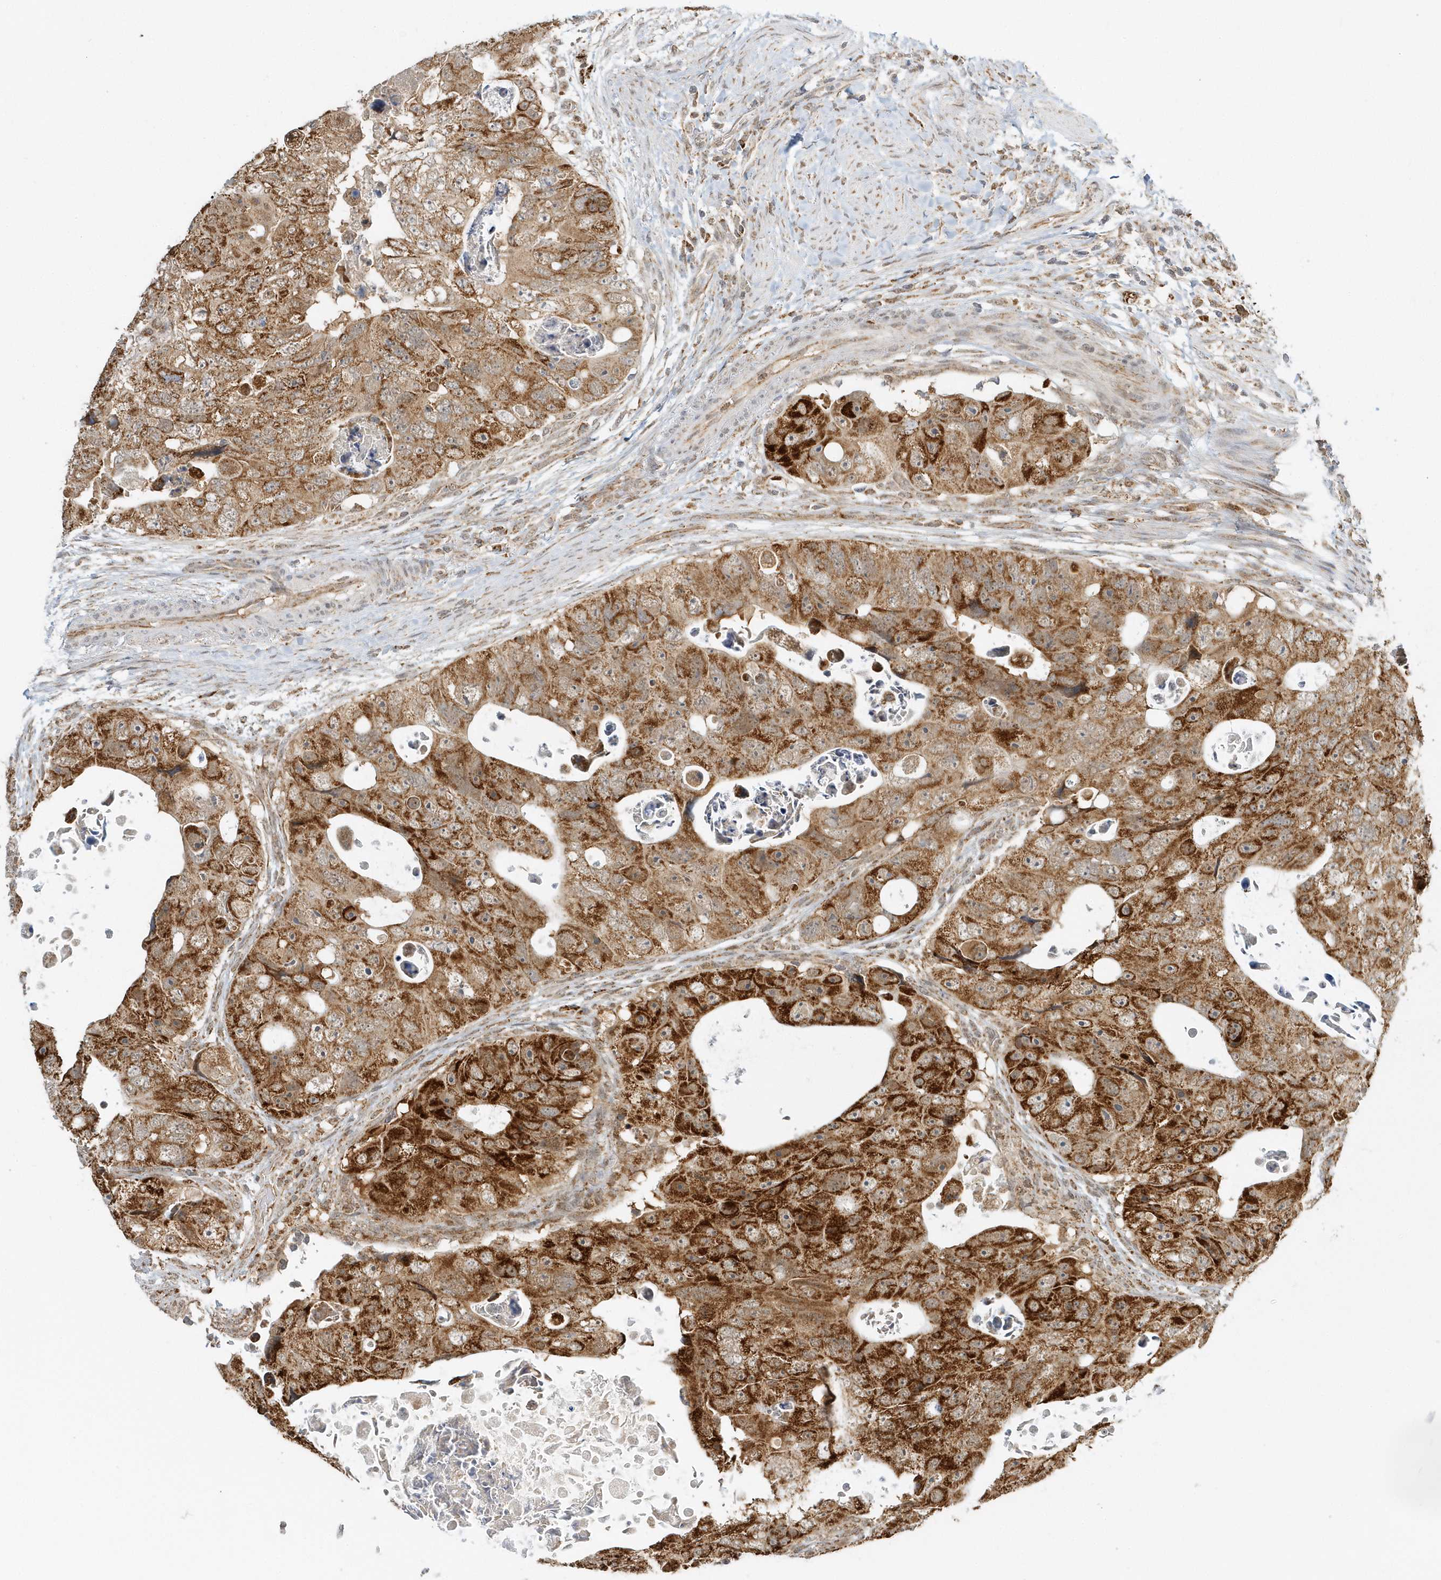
{"staining": {"intensity": "strong", "quantity": ">75%", "location": "cytoplasmic/membranous"}, "tissue": "colorectal cancer", "cell_type": "Tumor cells", "image_type": "cancer", "snomed": [{"axis": "morphology", "description": "Adenocarcinoma, NOS"}, {"axis": "topography", "description": "Rectum"}], "caption": "High-power microscopy captured an immunohistochemistry (IHC) photomicrograph of adenocarcinoma (colorectal), revealing strong cytoplasmic/membranous positivity in approximately >75% of tumor cells. (Stains: DAB in brown, nuclei in blue, Microscopy: brightfield microscopy at high magnification).", "gene": "PSMD6", "patient": {"sex": "male", "age": 59}}